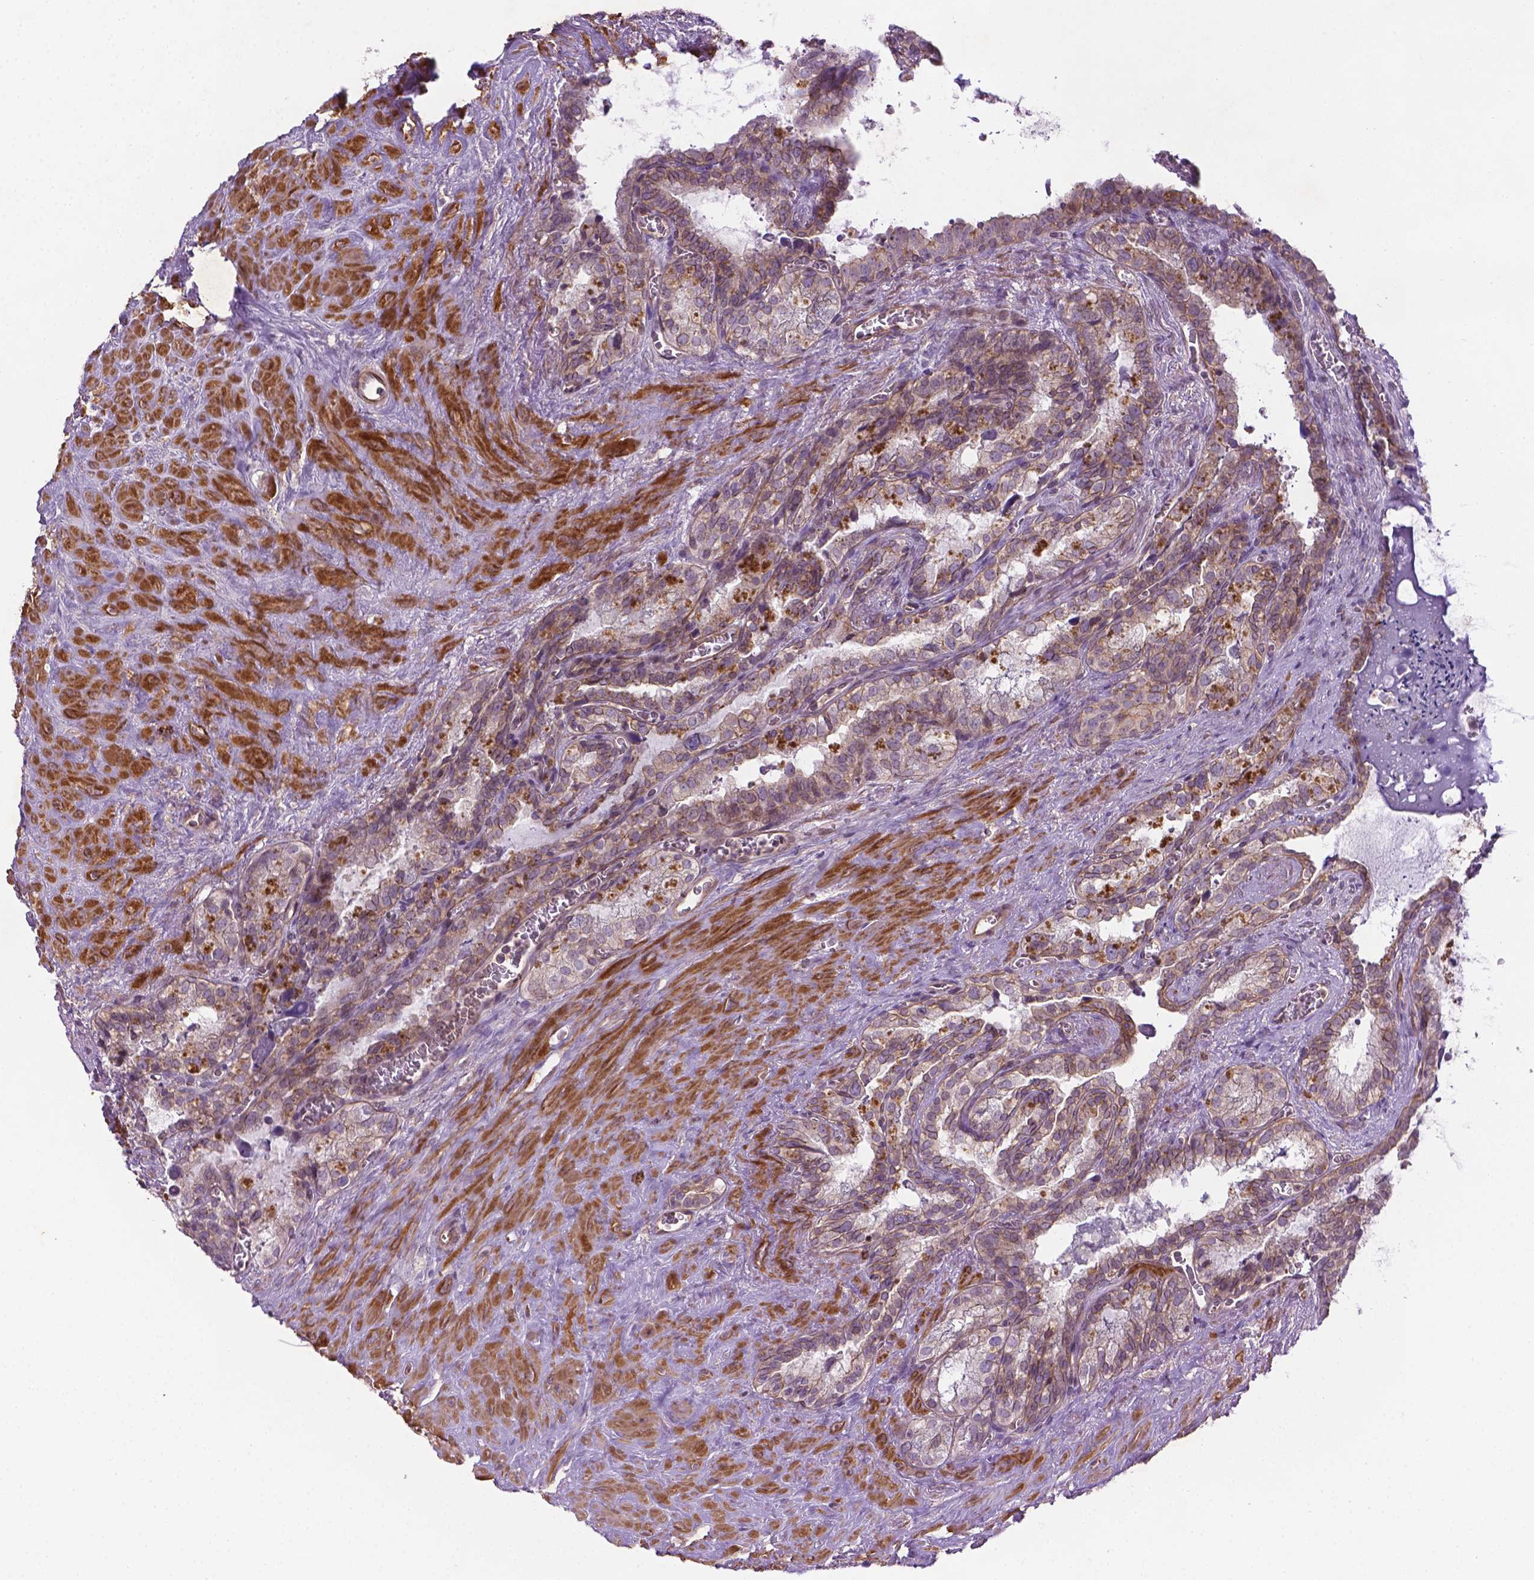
{"staining": {"intensity": "moderate", "quantity": "<25%", "location": "cytoplasmic/membranous"}, "tissue": "seminal vesicle", "cell_type": "Glandular cells", "image_type": "normal", "snomed": [{"axis": "morphology", "description": "Normal tissue, NOS"}, {"axis": "topography", "description": "Prostate"}, {"axis": "topography", "description": "Seminal veicle"}], "caption": "Immunohistochemistry (IHC) micrograph of normal human seminal vesicle stained for a protein (brown), which reveals low levels of moderate cytoplasmic/membranous staining in about <25% of glandular cells.", "gene": "TCHP", "patient": {"sex": "male", "age": 71}}